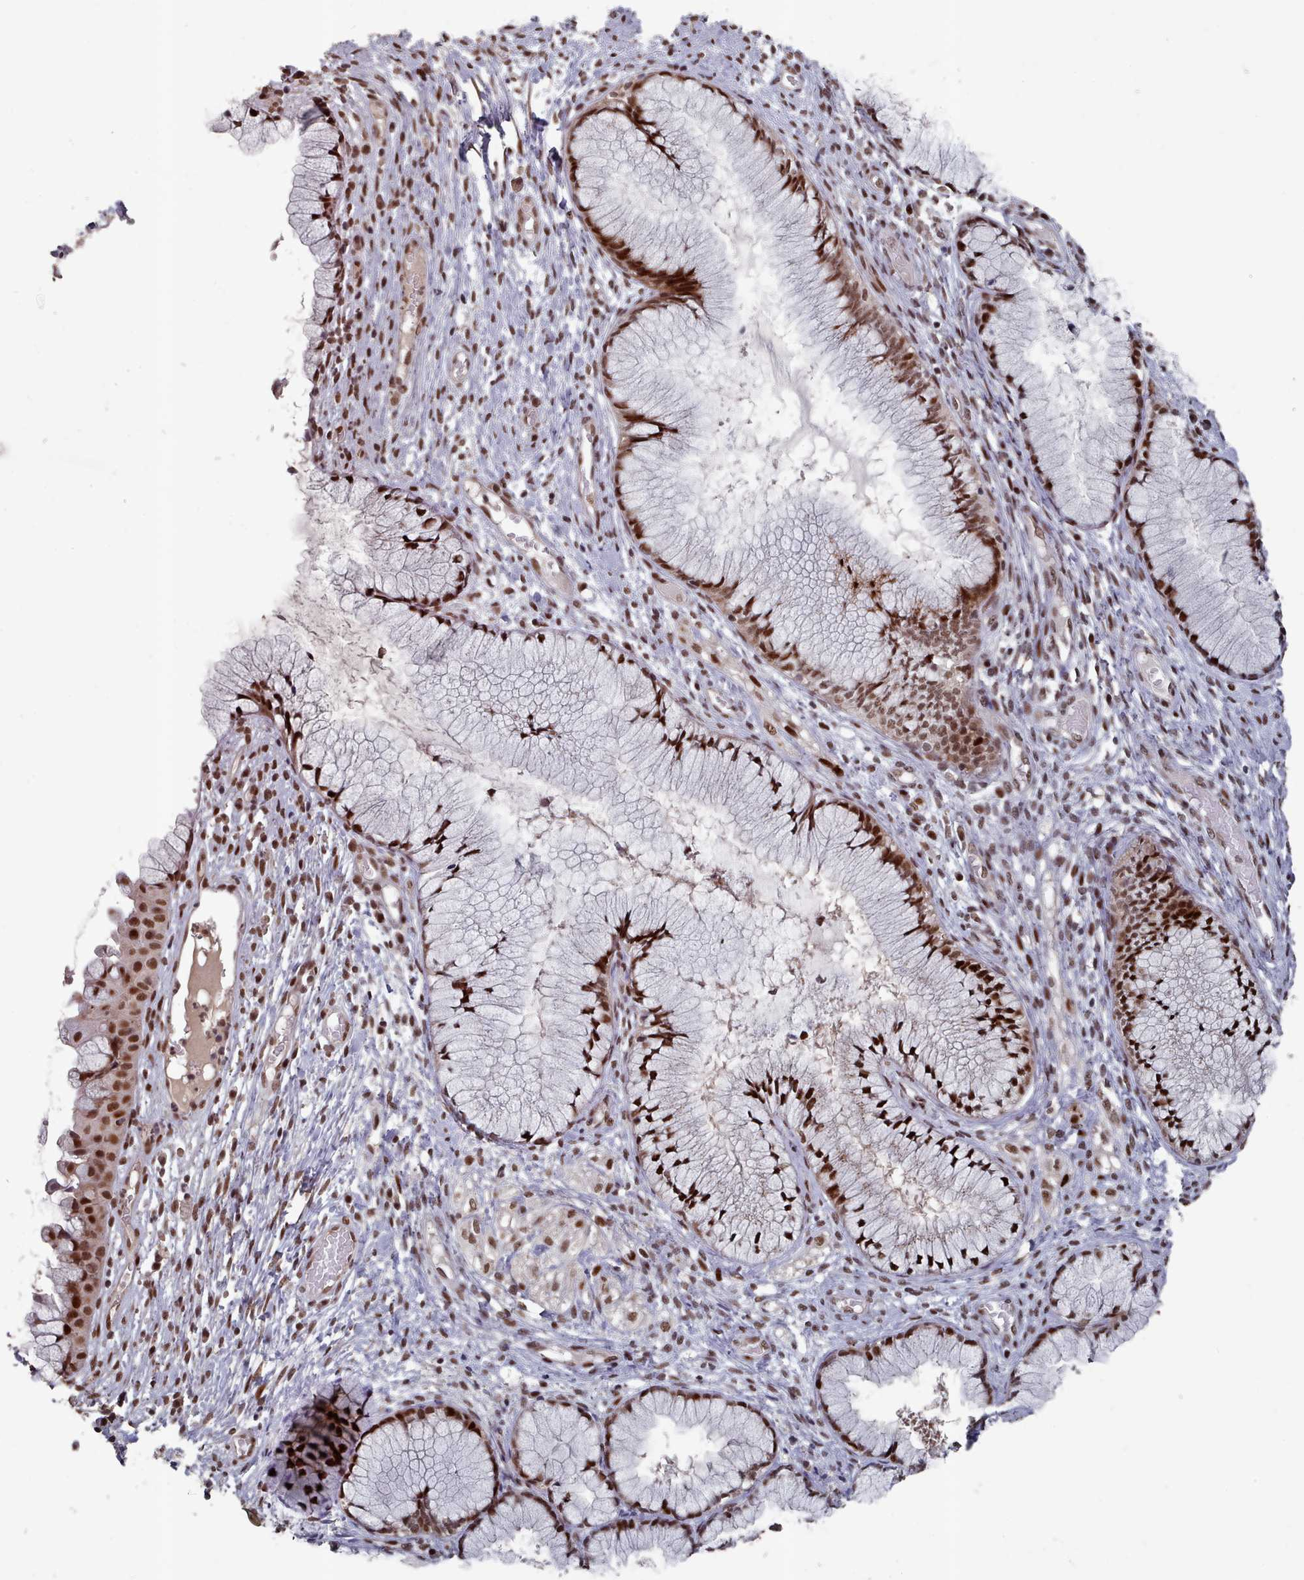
{"staining": {"intensity": "strong", "quantity": ">75%", "location": "cytoplasmic/membranous,nuclear"}, "tissue": "cervix", "cell_type": "Glandular cells", "image_type": "normal", "snomed": [{"axis": "morphology", "description": "Normal tissue, NOS"}, {"axis": "topography", "description": "Cervix"}], "caption": "Immunohistochemical staining of benign cervix exhibits >75% levels of strong cytoplasmic/membranous,nuclear protein staining in approximately >75% of glandular cells.", "gene": "PNRC2", "patient": {"sex": "female", "age": 42}}